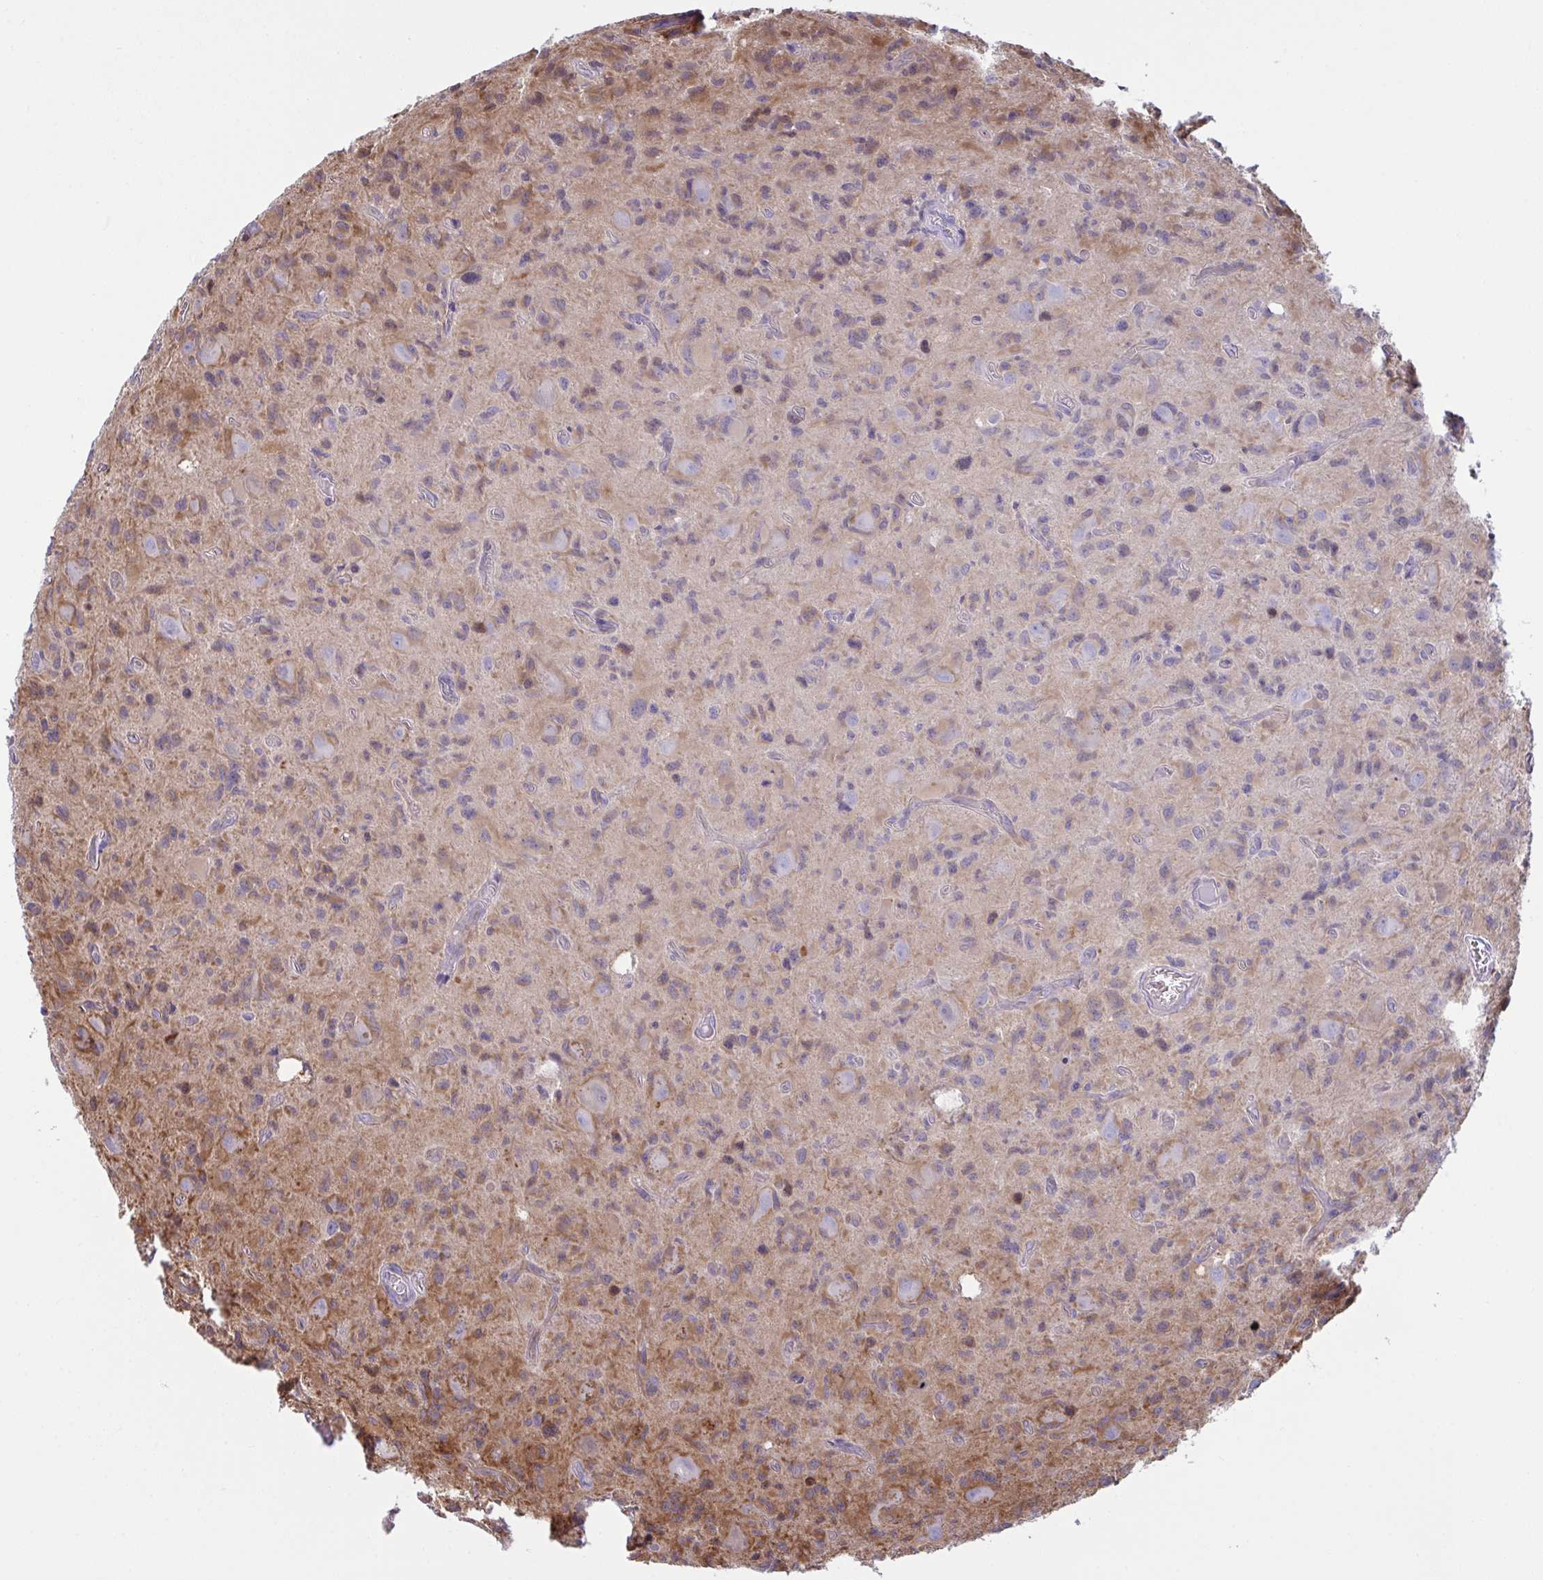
{"staining": {"intensity": "moderate", "quantity": "25%-75%", "location": "cytoplasmic/membranous"}, "tissue": "glioma", "cell_type": "Tumor cells", "image_type": "cancer", "snomed": [{"axis": "morphology", "description": "Glioma, malignant, High grade"}, {"axis": "topography", "description": "Brain"}], "caption": "Immunohistochemical staining of glioma demonstrates medium levels of moderate cytoplasmic/membranous staining in about 25%-75% of tumor cells.", "gene": "TSC22D3", "patient": {"sex": "male", "age": 76}}